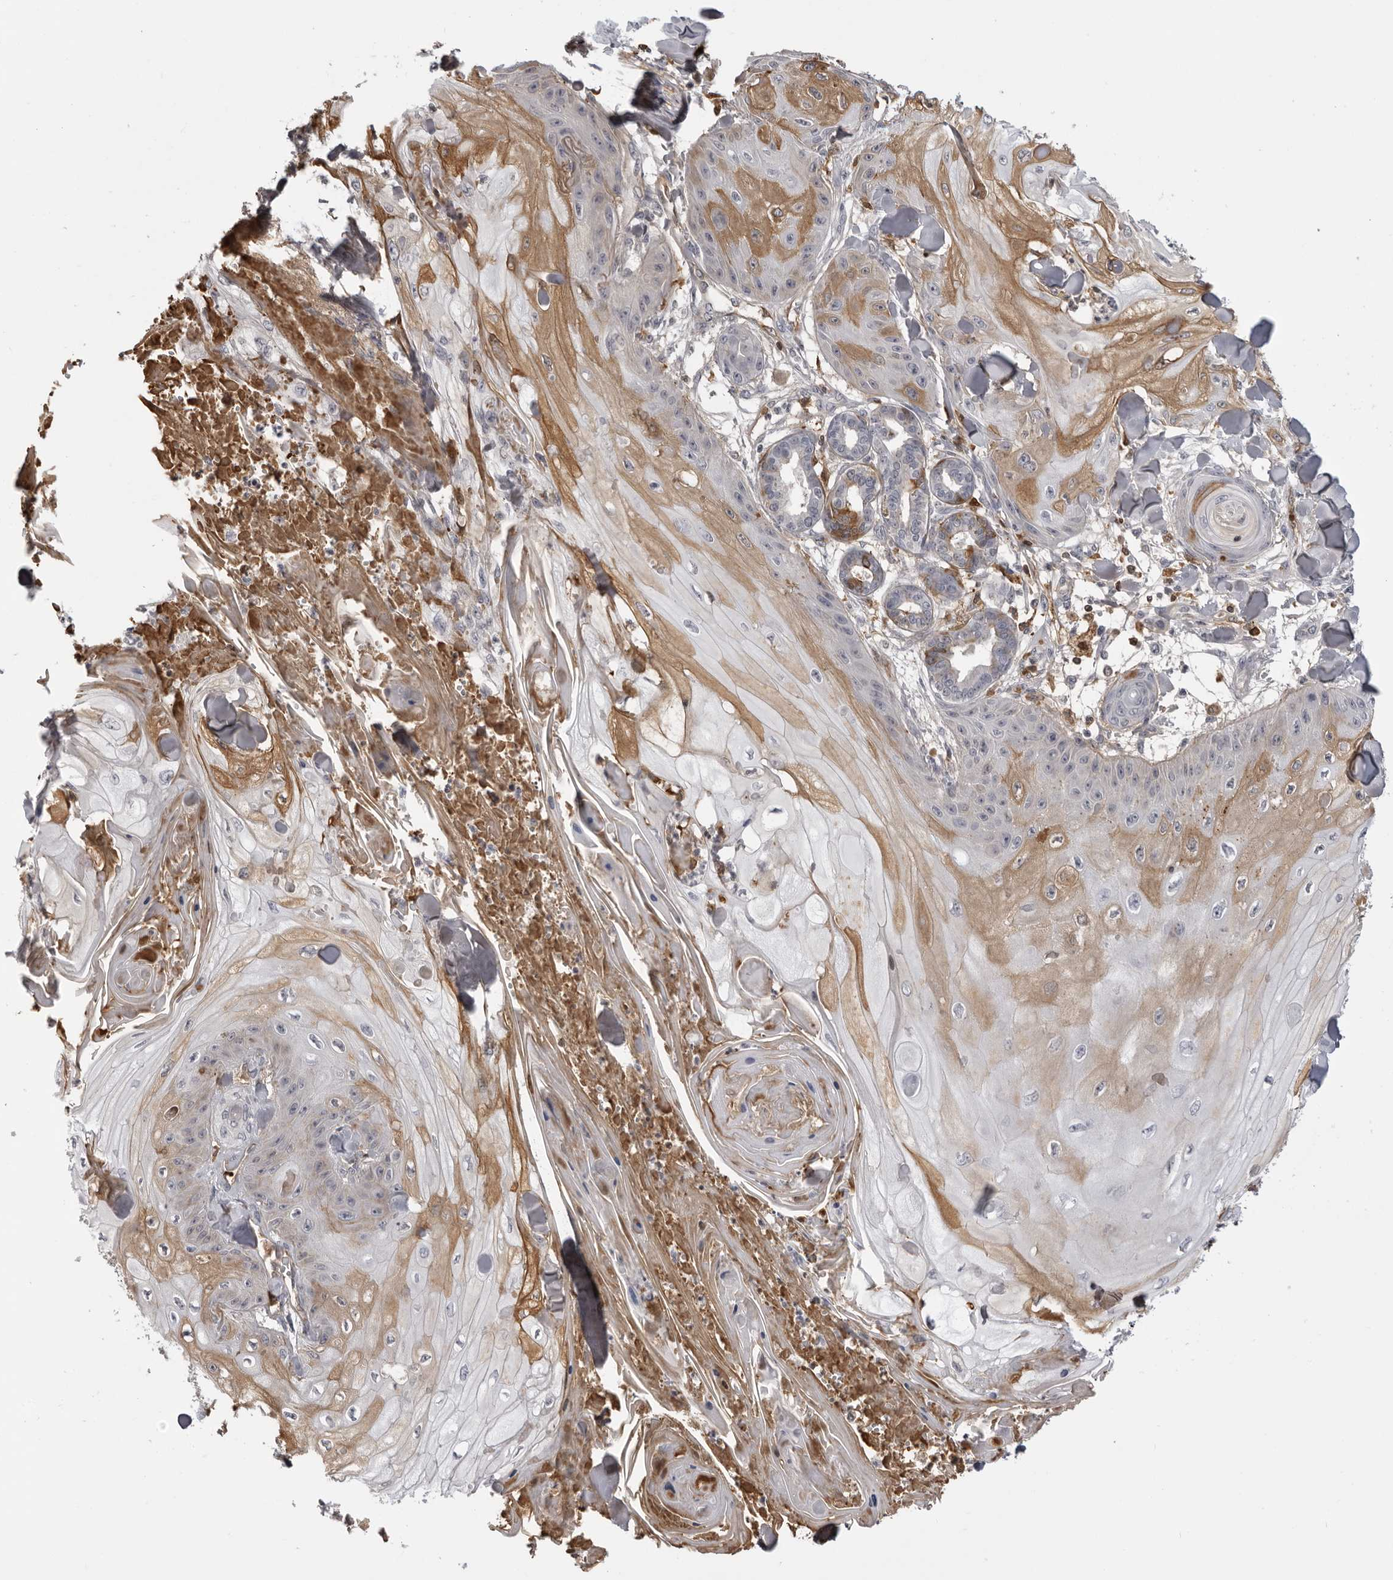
{"staining": {"intensity": "moderate", "quantity": "<25%", "location": "cytoplasmic/membranous"}, "tissue": "skin cancer", "cell_type": "Tumor cells", "image_type": "cancer", "snomed": [{"axis": "morphology", "description": "Squamous cell carcinoma, NOS"}, {"axis": "topography", "description": "Skin"}], "caption": "Skin cancer was stained to show a protein in brown. There is low levels of moderate cytoplasmic/membranous positivity in about <25% of tumor cells. The protein is shown in brown color, while the nuclei are stained blue.", "gene": "PLEKHF2", "patient": {"sex": "male", "age": 74}}